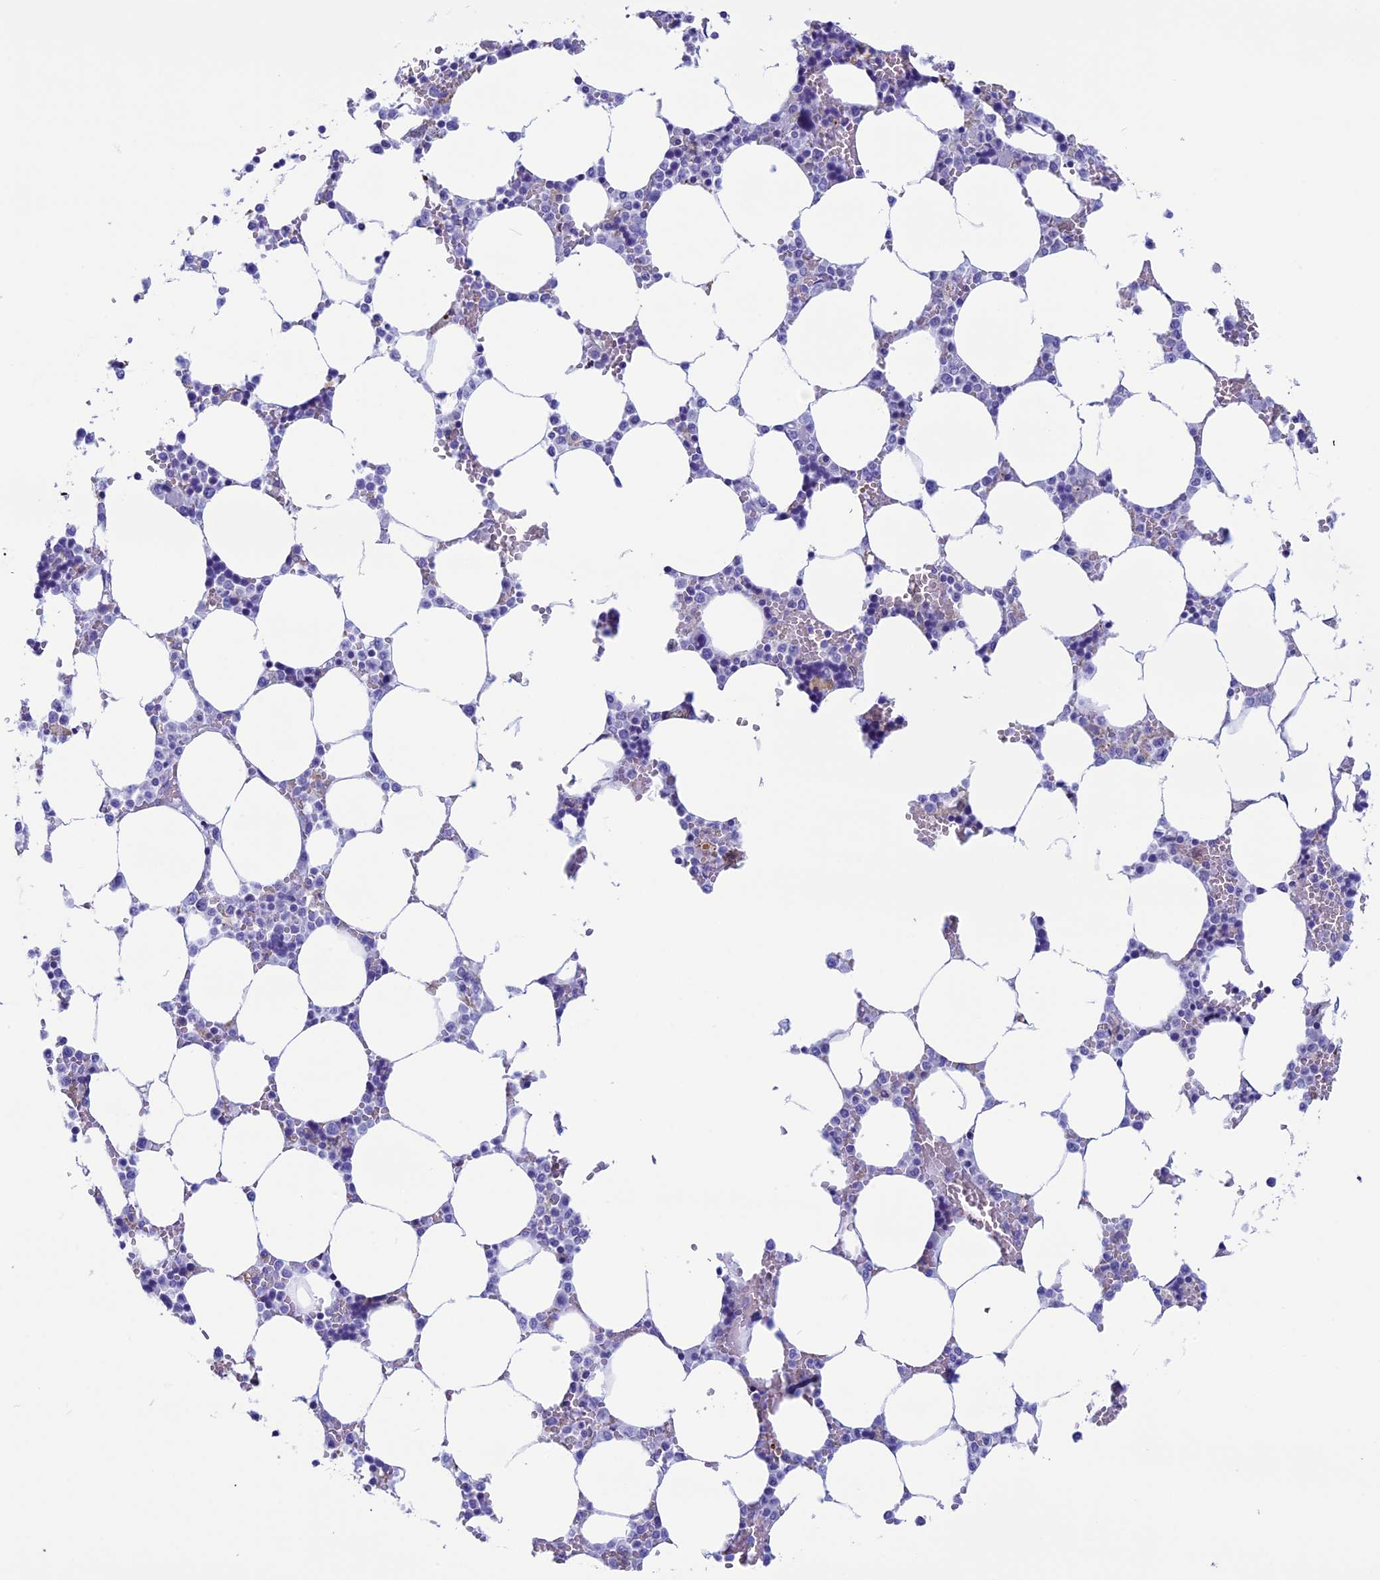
{"staining": {"intensity": "negative", "quantity": "none", "location": "none"}, "tissue": "bone marrow", "cell_type": "Hematopoietic cells", "image_type": "normal", "snomed": [{"axis": "morphology", "description": "Normal tissue, NOS"}, {"axis": "topography", "description": "Bone marrow"}], "caption": "Image shows no protein expression in hematopoietic cells of benign bone marrow.", "gene": "FAM169A", "patient": {"sex": "male", "age": 64}}